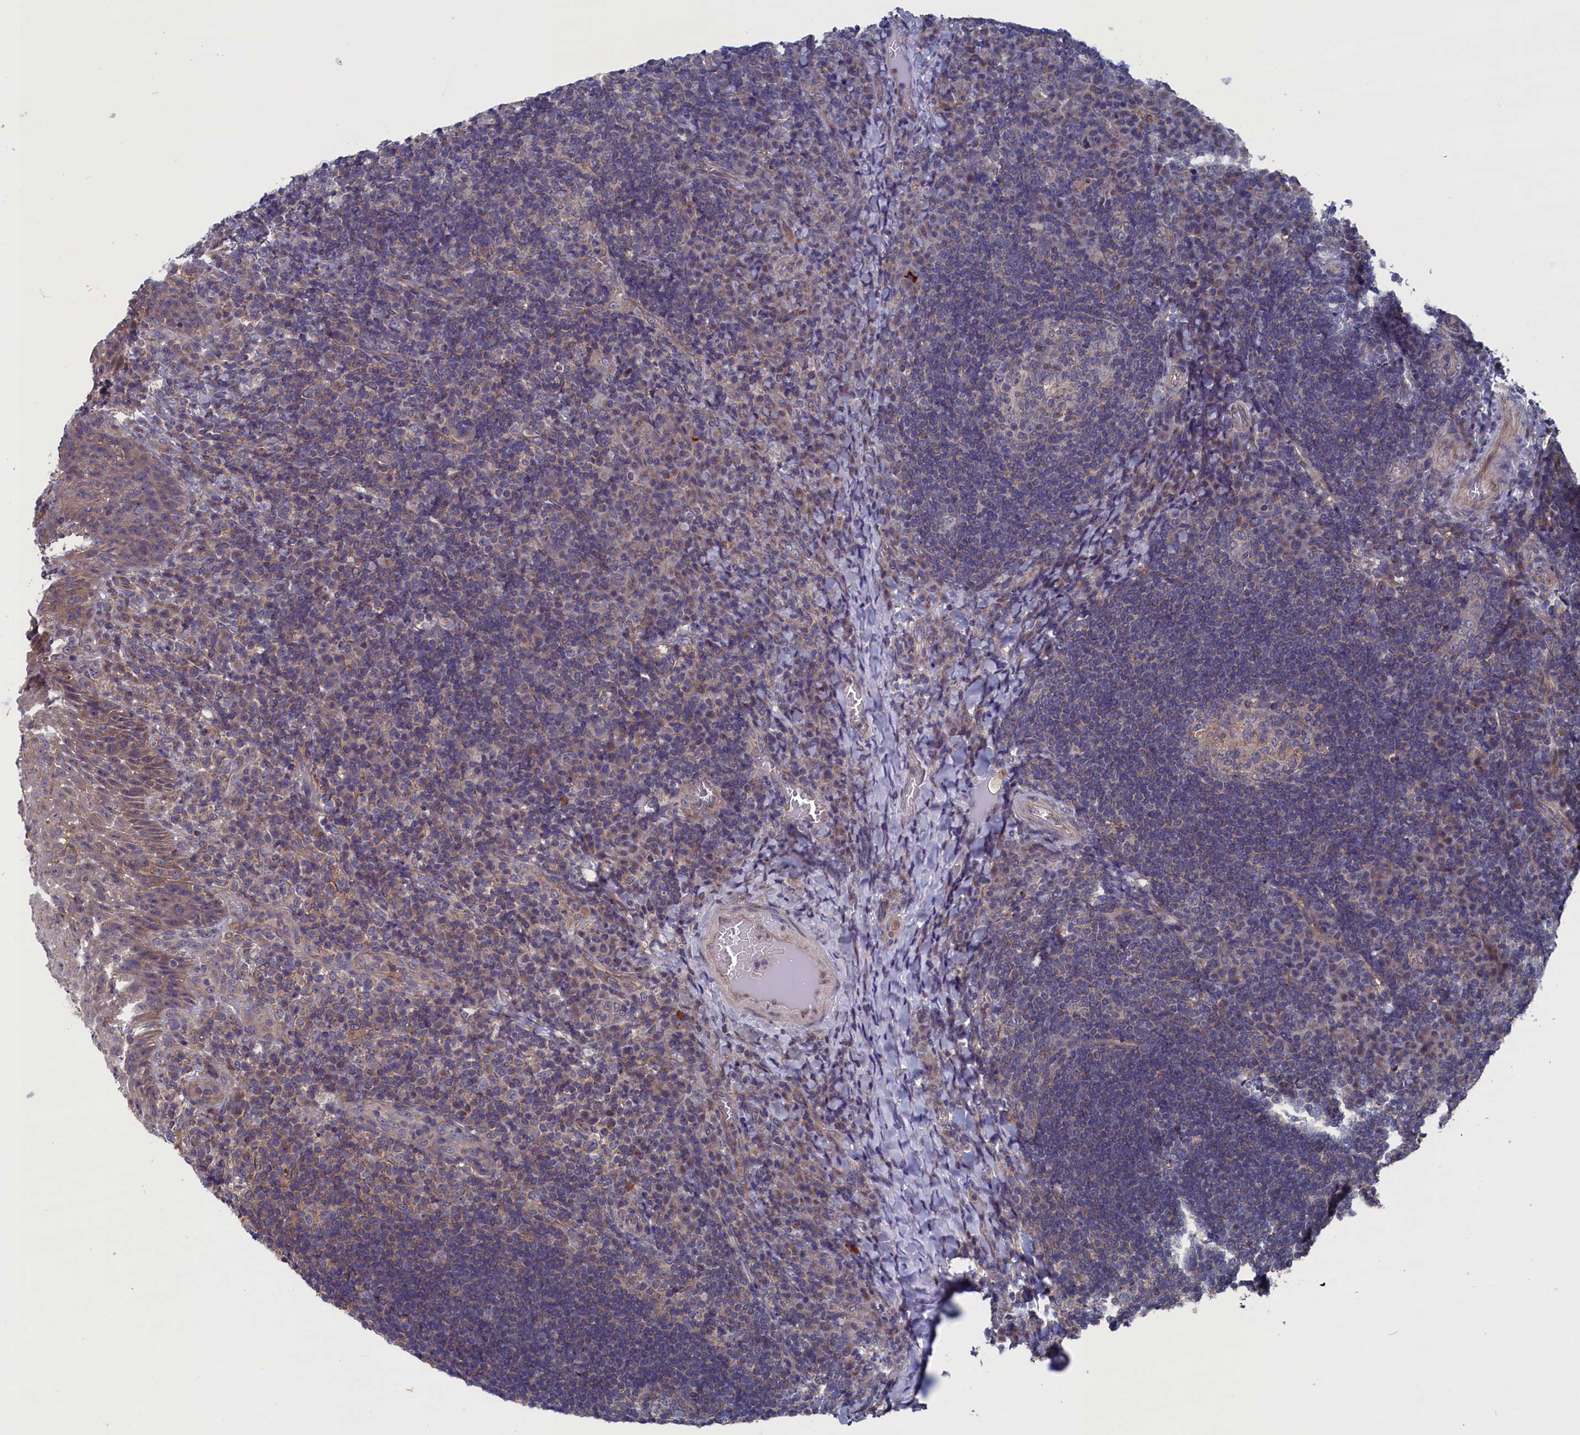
{"staining": {"intensity": "weak", "quantity": "25%-75%", "location": "cytoplasmic/membranous"}, "tissue": "tonsil", "cell_type": "Germinal center cells", "image_type": "normal", "snomed": [{"axis": "morphology", "description": "Normal tissue, NOS"}, {"axis": "topography", "description": "Tonsil"}], "caption": "Protein analysis of benign tonsil demonstrates weak cytoplasmic/membranous staining in about 25%-75% of germinal center cells. (DAB = brown stain, brightfield microscopy at high magnification).", "gene": "SPATA13", "patient": {"sex": "male", "age": 17}}